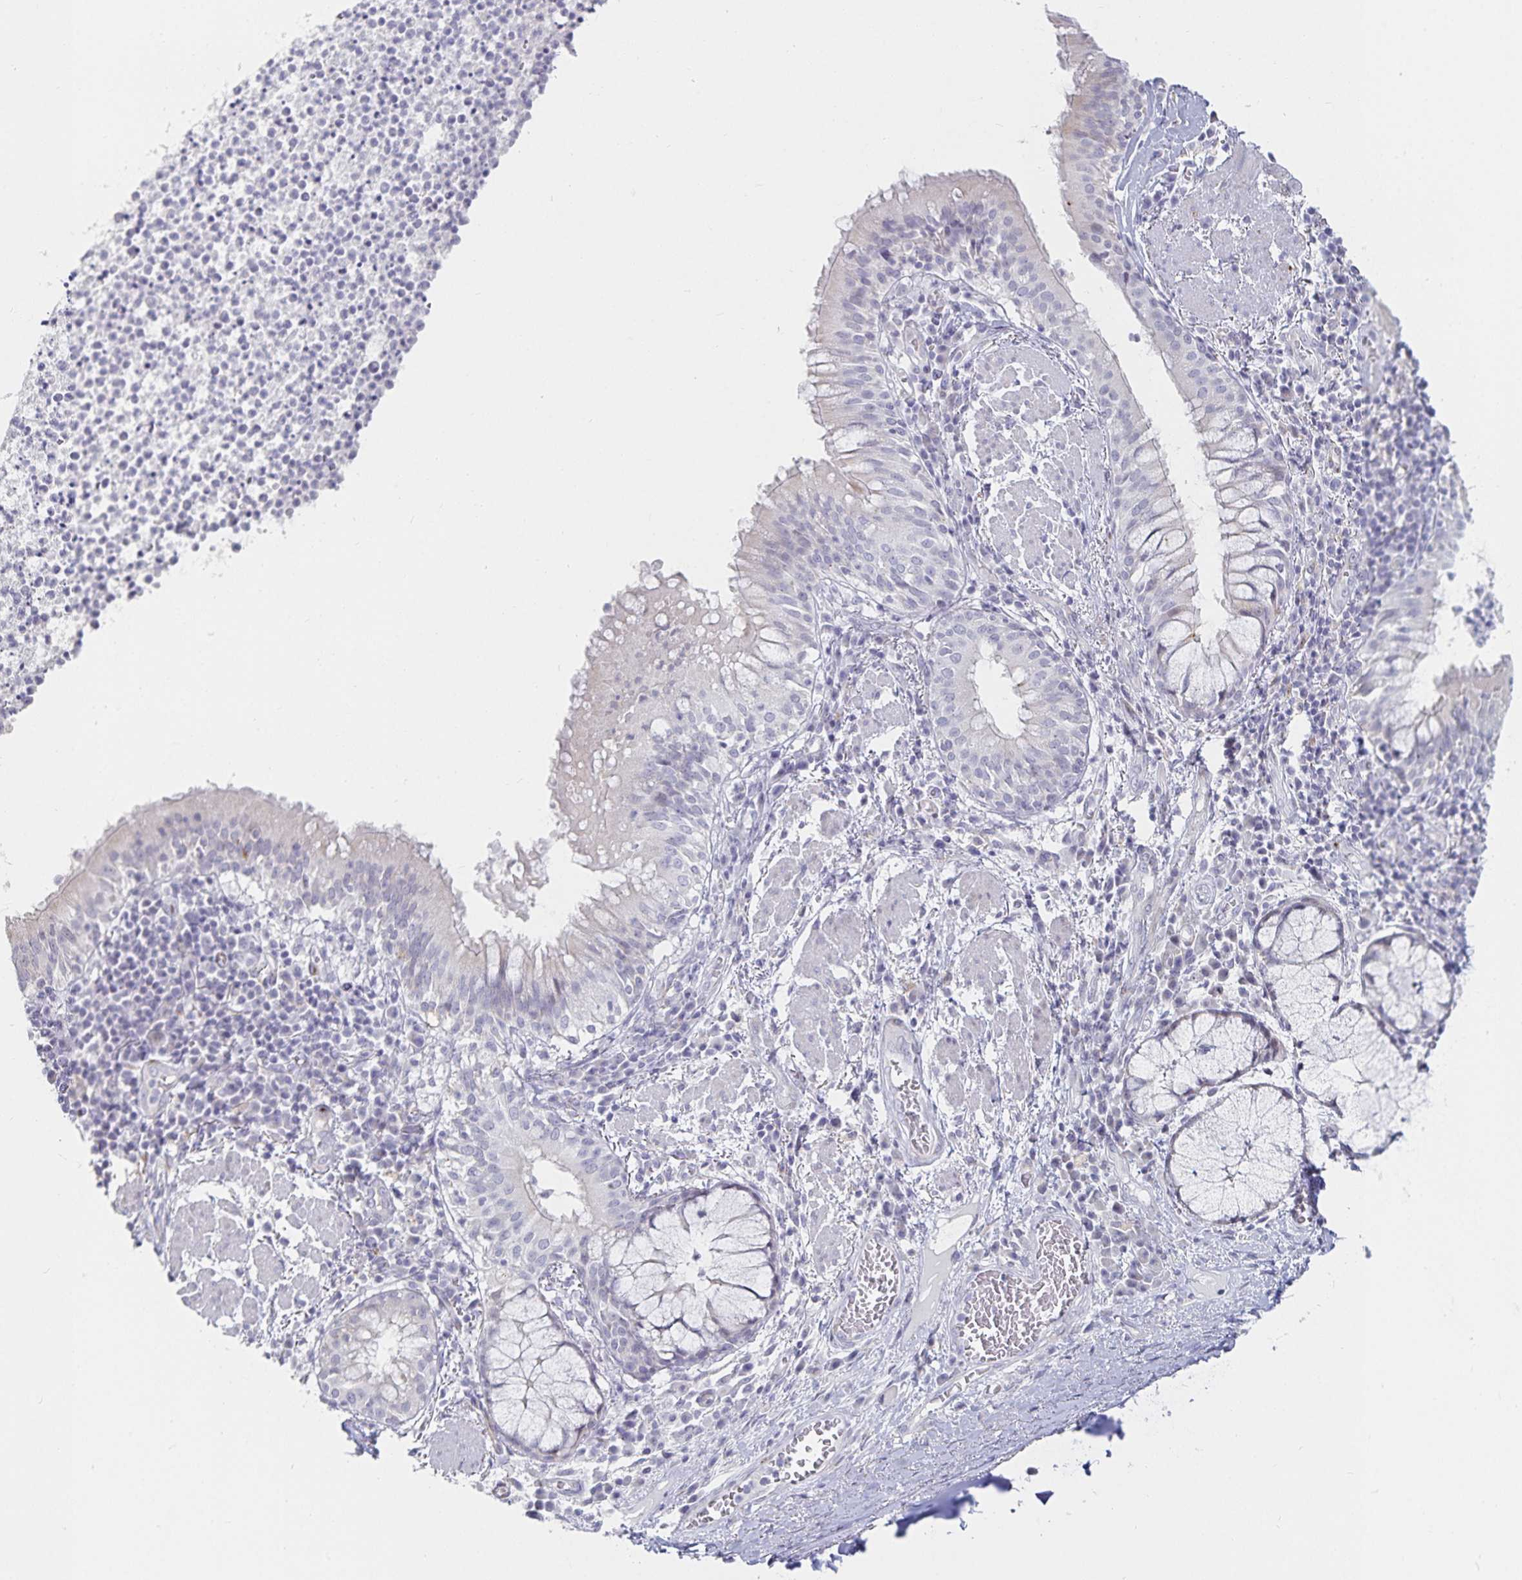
{"staining": {"intensity": "weak", "quantity": "<25%", "location": "cytoplasmic/membranous"}, "tissue": "bronchus", "cell_type": "Respiratory epithelial cells", "image_type": "normal", "snomed": [{"axis": "morphology", "description": "Normal tissue, NOS"}, {"axis": "topography", "description": "Lymph node"}, {"axis": "topography", "description": "Bronchus"}], "caption": "A high-resolution photomicrograph shows immunohistochemistry (IHC) staining of unremarkable bronchus, which demonstrates no significant staining in respiratory epithelial cells. Brightfield microscopy of immunohistochemistry (IHC) stained with DAB (3,3'-diaminobenzidine) (brown) and hematoxylin (blue), captured at high magnification.", "gene": "S100G", "patient": {"sex": "male", "age": 56}}